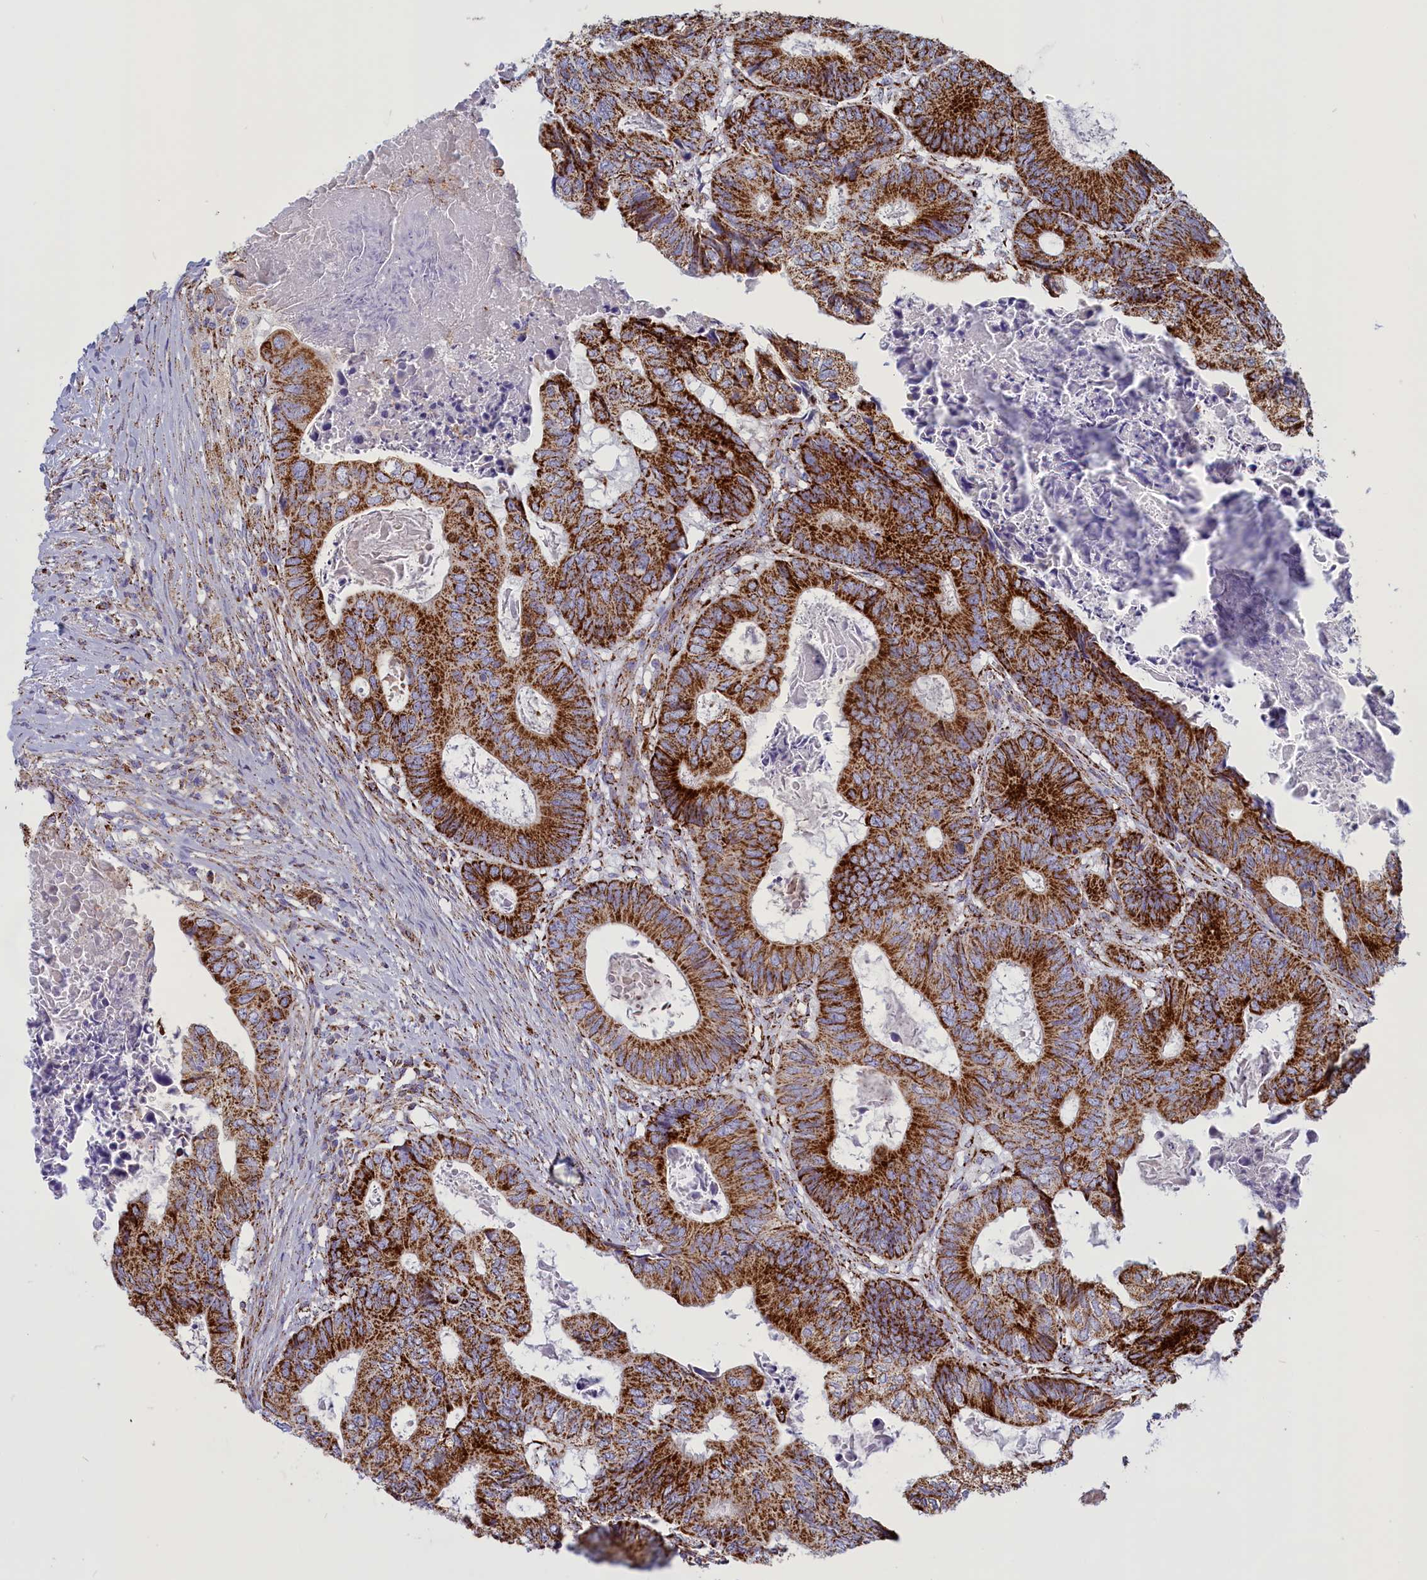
{"staining": {"intensity": "strong", "quantity": ">75%", "location": "cytoplasmic/membranous"}, "tissue": "colorectal cancer", "cell_type": "Tumor cells", "image_type": "cancer", "snomed": [{"axis": "morphology", "description": "Adenocarcinoma, NOS"}, {"axis": "topography", "description": "Colon"}], "caption": "Colorectal cancer stained for a protein (brown) reveals strong cytoplasmic/membranous positive expression in about >75% of tumor cells.", "gene": "ISOC2", "patient": {"sex": "male", "age": 85}}